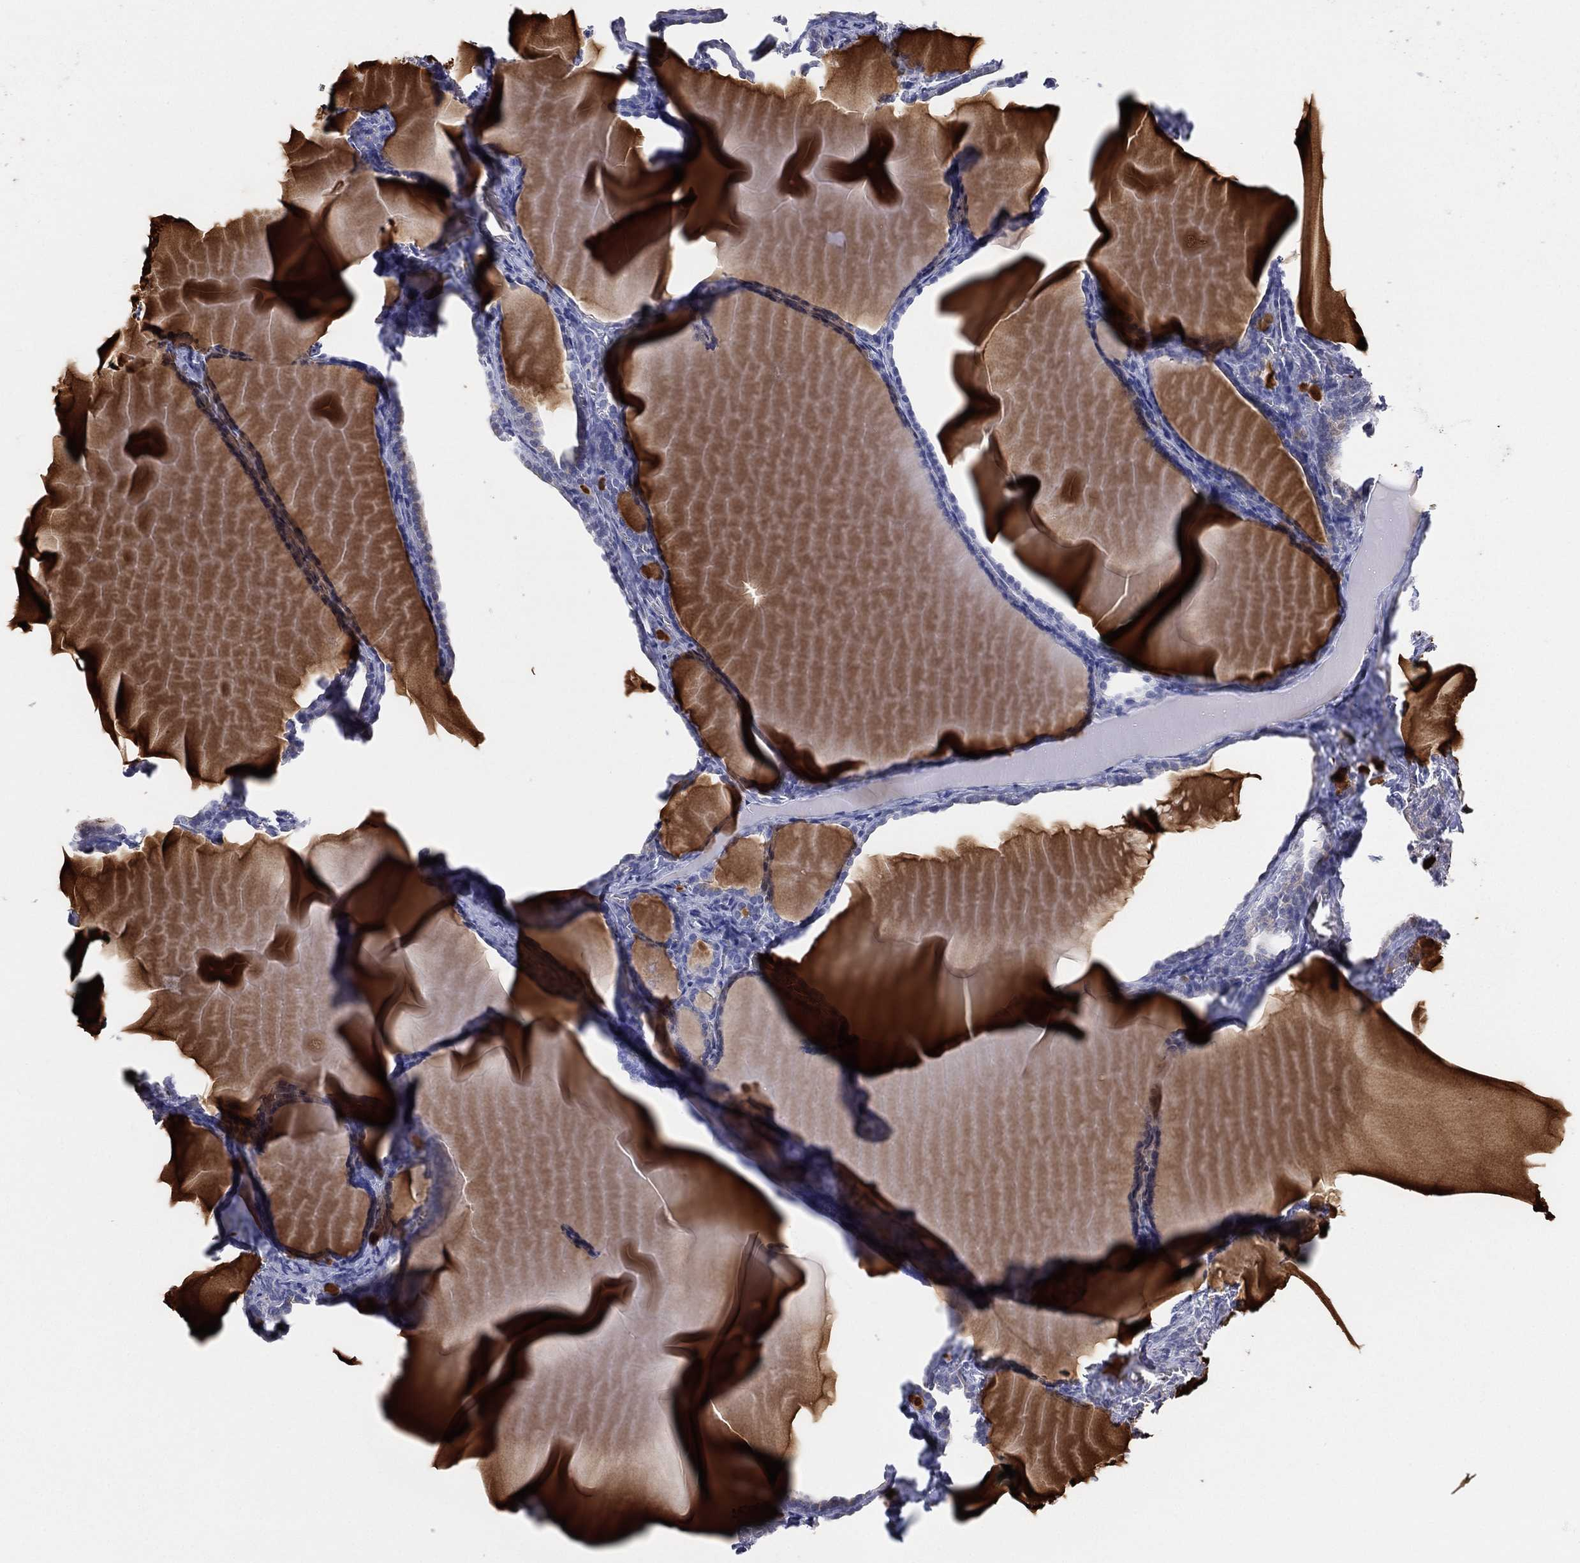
{"staining": {"intensity": "negative", "quantity": "none", "location": "none"}, "tissue": "thyroid gland", "cell_type": "Glandular cells", "image_type": "normal", "snomed": [{"axis": "morphology", "description": "Normal tissue, NOS"}, {"axis": "morphology", "description": "Hyperplasia, NOS"}, {"axis": "topography", "description": "Thyroid gland"}], "caption": "Immunohistochemical staining of unremarkable thyroid gland reveals no significant staining in glandular cells.", "gene": "CD177", "patient": {"sex": "female", "age": 27}}